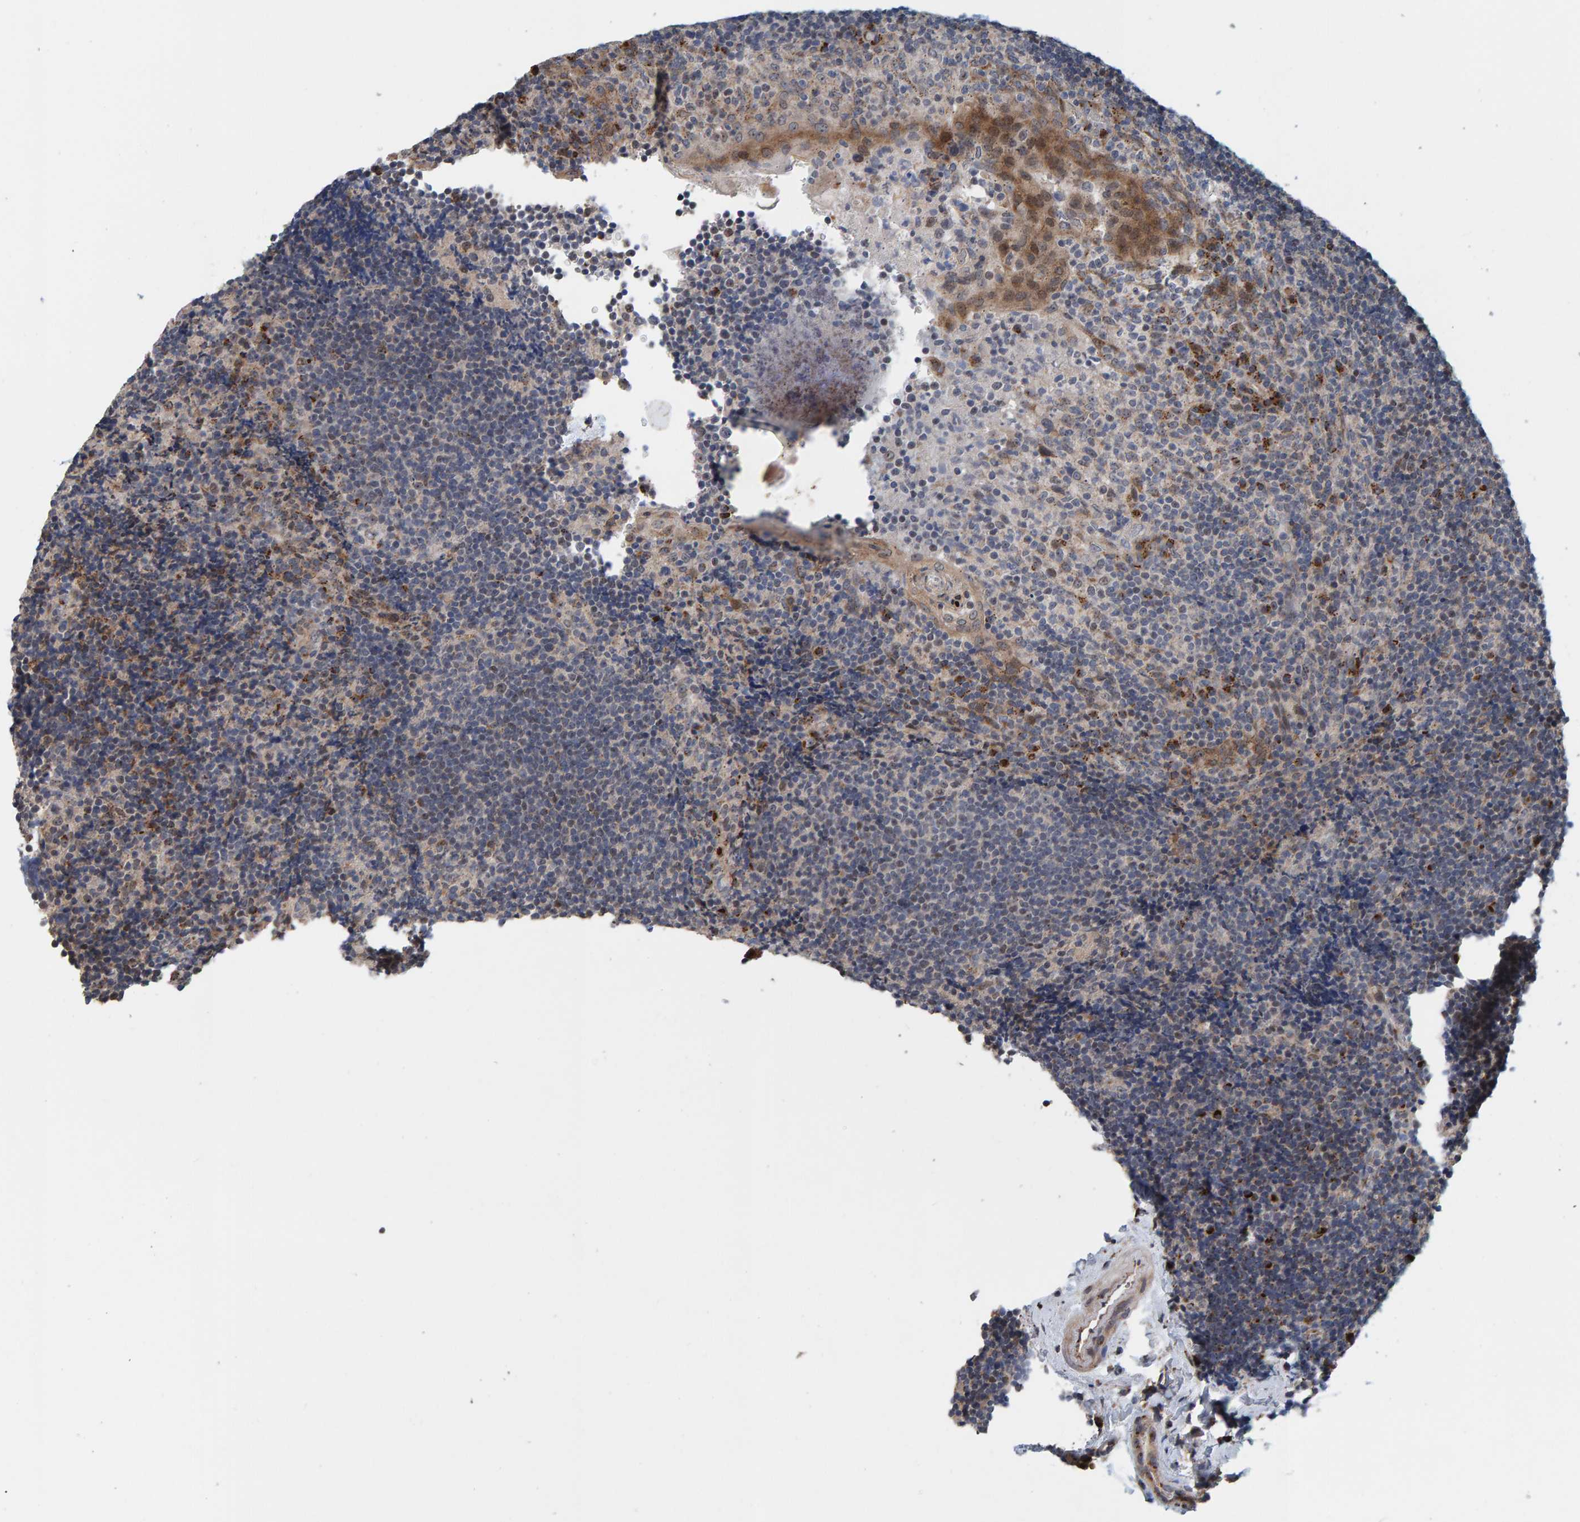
{"staining": {"intensity": "moderate", "quantity": "<25%", "location": "cytoplasmic/membranous"}, "tissue": "lymphoma", "cell_type": "Tumor cells", "image_type": "cancer", "snomed": [{"axis": "morphology", "description": "Malignant lymphoma, non-Hodgkin's type, High grade"}, {"axis": "topography", "description": "Tonsil"}], "caption": "High-grade malignant lymphoma, non-Hodgkin's type stained with a protein marker displays moderate staining in tumor cells.", "gene": "CCDC25", "patient": {"sex": "female", "age": 36}}